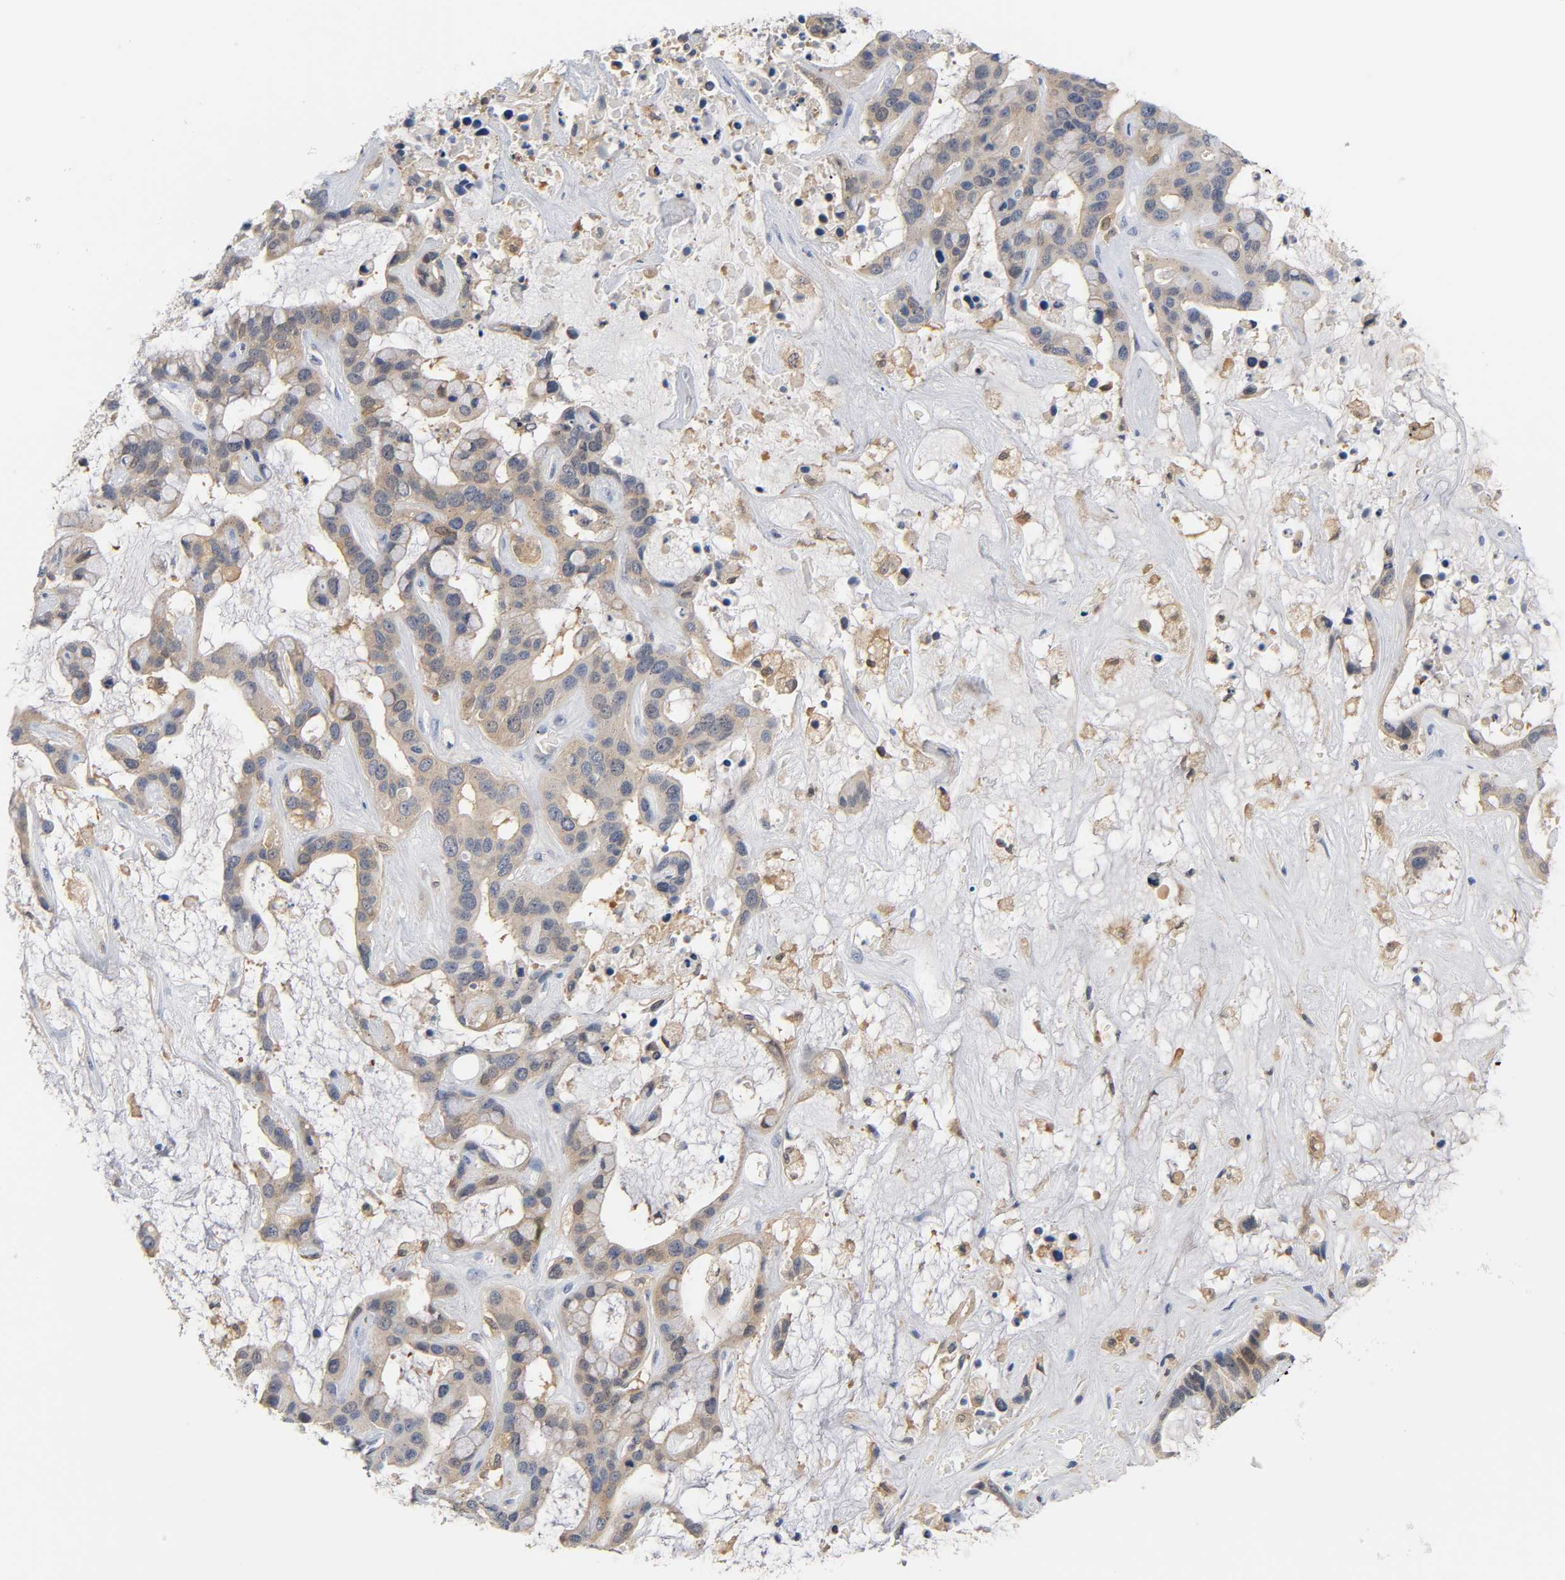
{"staining": {"intensity": "weak", "quantity": ">75%", "location": "cytoplasmic/membranous"}, "tissue": "liver cancer", "cell_type": "Tumor cells", "image_type": "cancer", "snomed": [{"axis": "morphology", "description": "Cholangiocarcinoma"}, {"axis": "topography", "description": "Liver"}], "caption": "Liver cancer stained with immunohistochemistry shows weak cytoplasmic/membranous staining in about >75% of tumor cells.", "gene": "FYN", "patient": {"sex": "female", "age": 65}}